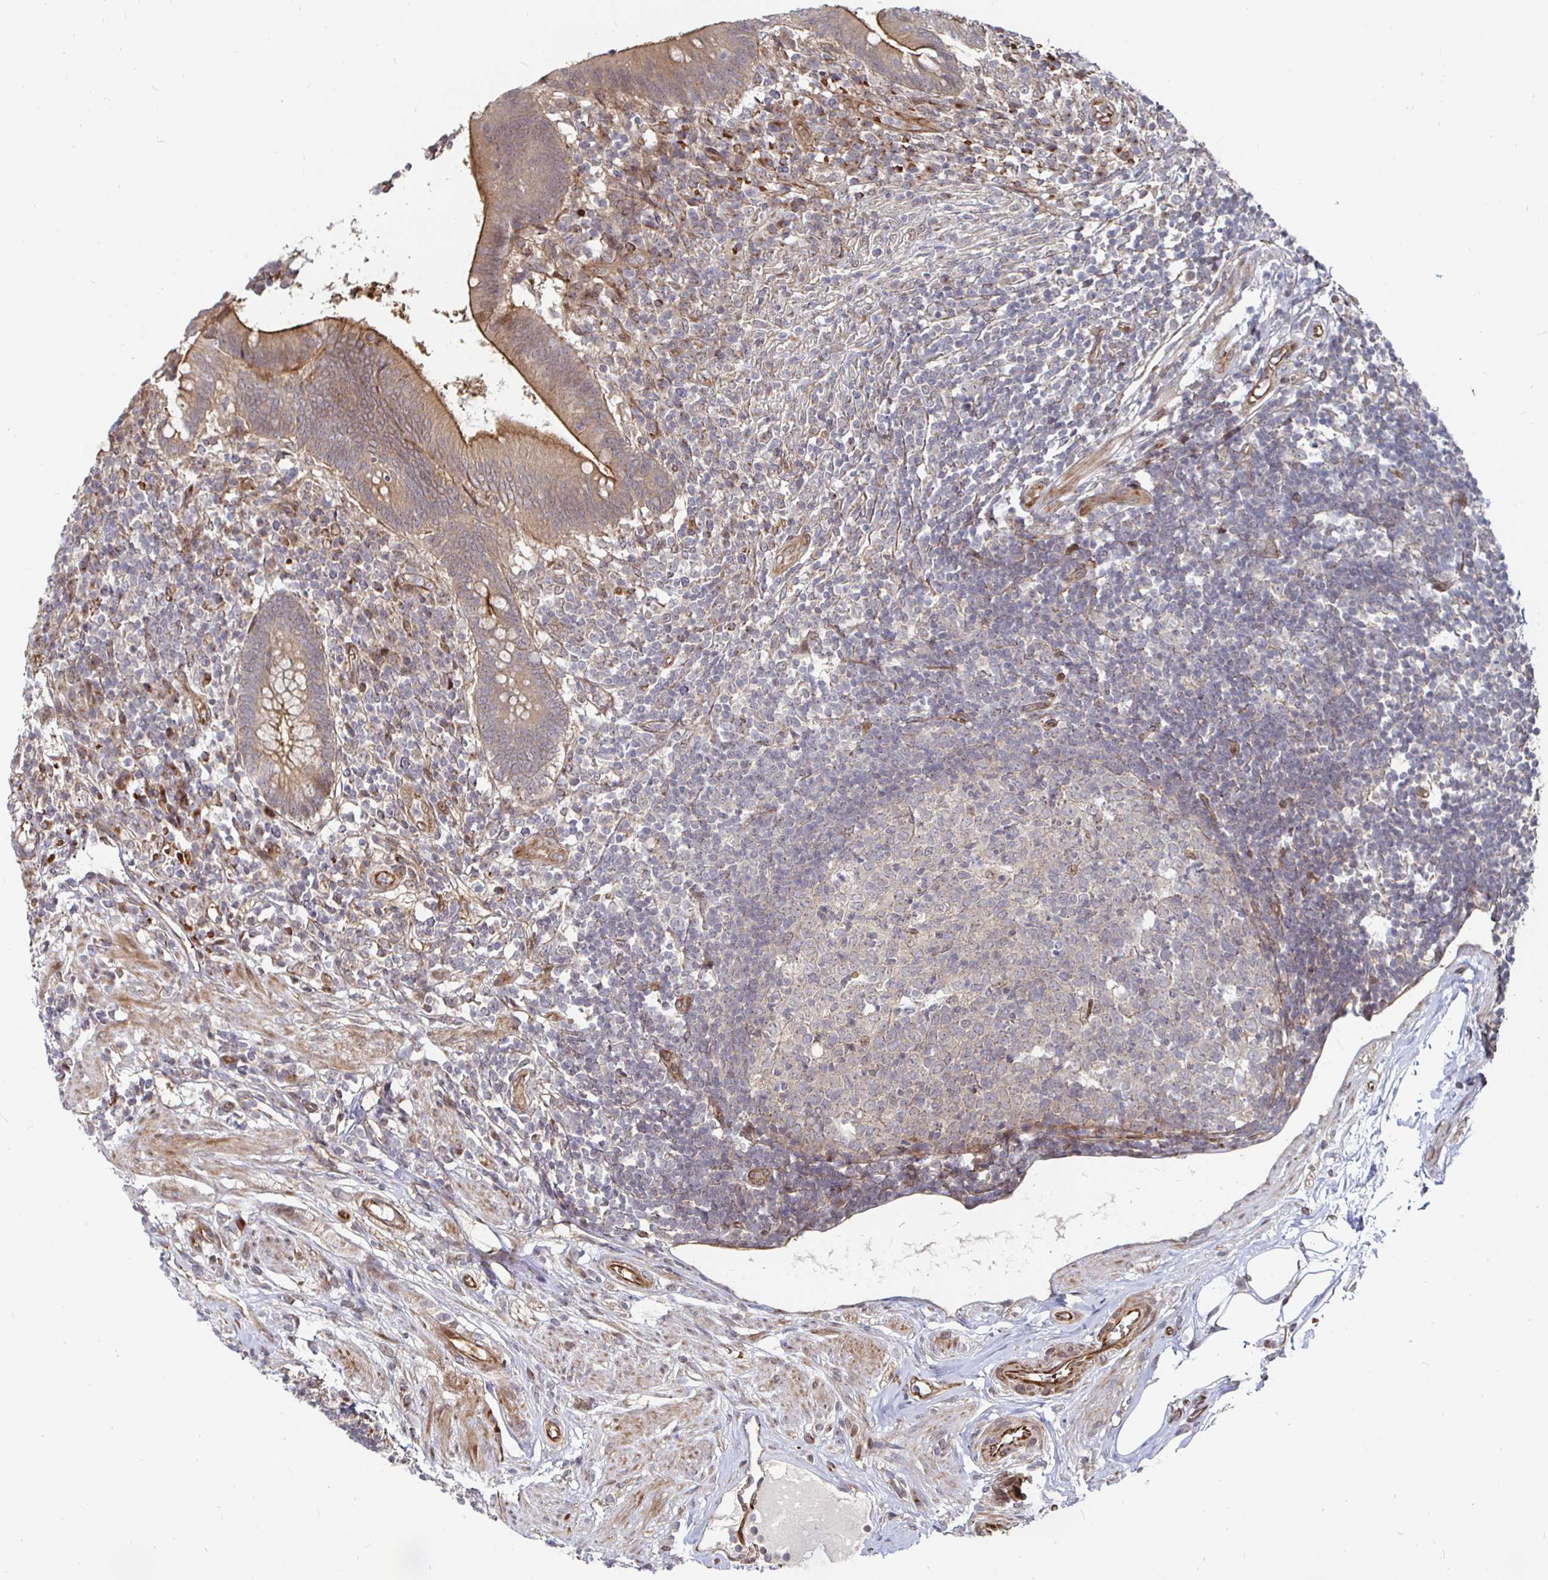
{"staining": {"intensity": "moderate", "quantity": ">75%", "location": "cytoplasmic/membranous"}, "tissue": "appendix", "cell_type": "Glandular cells", "image_type": "normal", "snomed": [{"axis": "morphology", "description": "Normal tissue, NOS"}, {"axis": "topography", "description": "Appendix"}], "caption": "This is an image of IHC staining of unremarkable appendix, which shows moderate expression in the cytoplasmic/membranous of glandular cells.", "gene": "TBKBP1", "patient": {"sex": "female", "age": 56}}